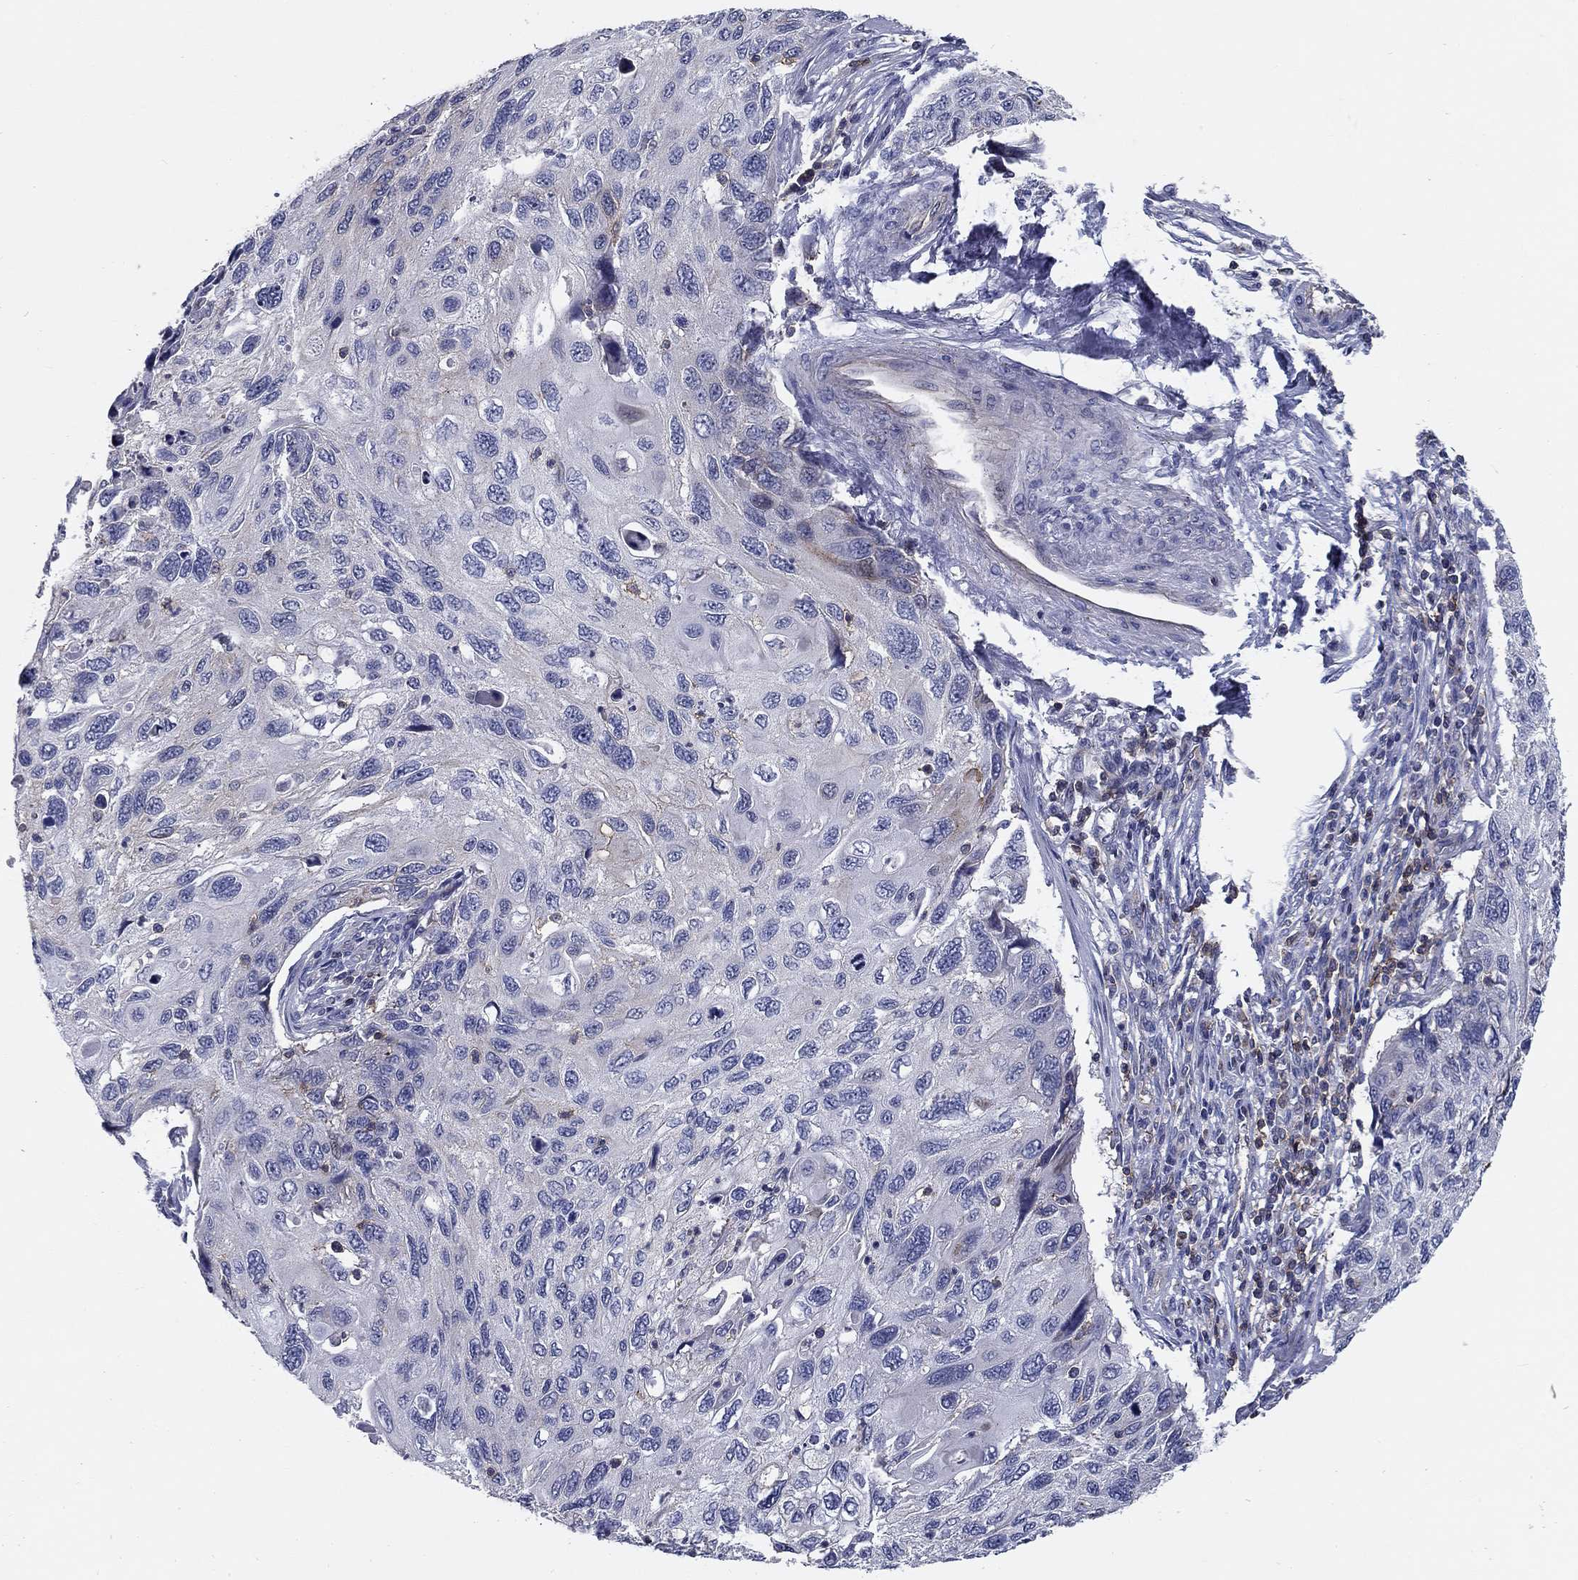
{"staining": {"intensity": "negative", "quantity": "none", "location": "none"}, "tissue": "cervical cancer", "cell_type": "Tumor cells", "image_type": "cancer", "snomed": [{"axis": "morphology", "description": "Squamous cell carcinoma, NOS"}, {"axis": "topography", "description": "Cervix"}], "caption": "Tumor cells are negative for brown protein staining in squamous cell carcinoma (cervical).", "gene": "SIT1", "patient": {"sex": "female", "age": 70}}